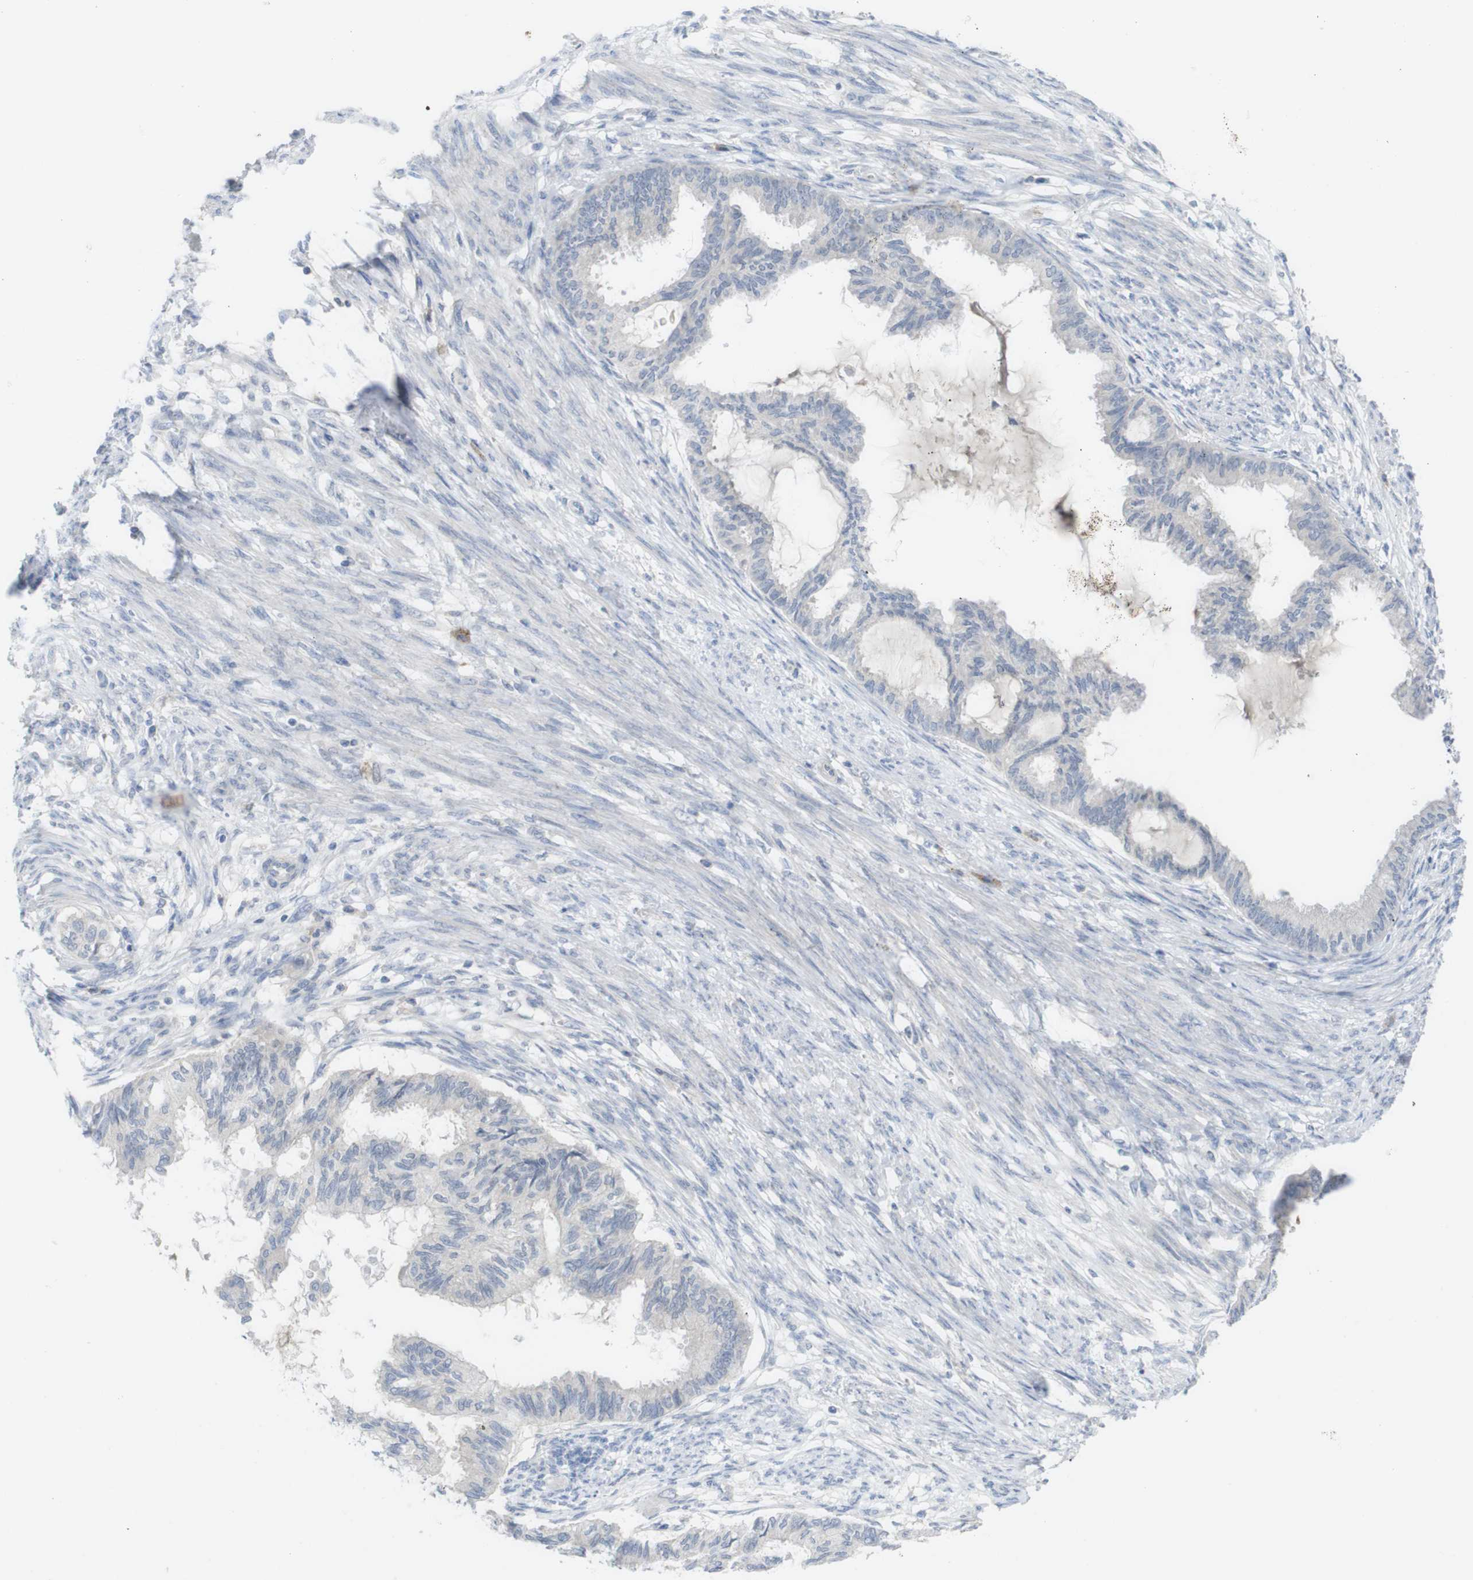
{"staining": {"intensity": "negative", "quantity": "none", "location": "none"}, "tissue": "cervical cancer", "cell_type": "Tumor cells", "image_type": "cancer", "snomed": [{"axis": "morphology", "description": "Normal tissue, NOS"}, {"axis": "morphology", "description": "Adenocarcinoma, NOS"}, {"axis": "topography", "description": "Cervix"}, {"axis": "topography", "description": "Endometrium"}], "caption": "This is a histopathology image of IHC staining of cervical adenocarcinoma, which shows no positivity in tumor cells.", "gene": "SLAMF7", "patient": {"sex": "female", "age": 86}}